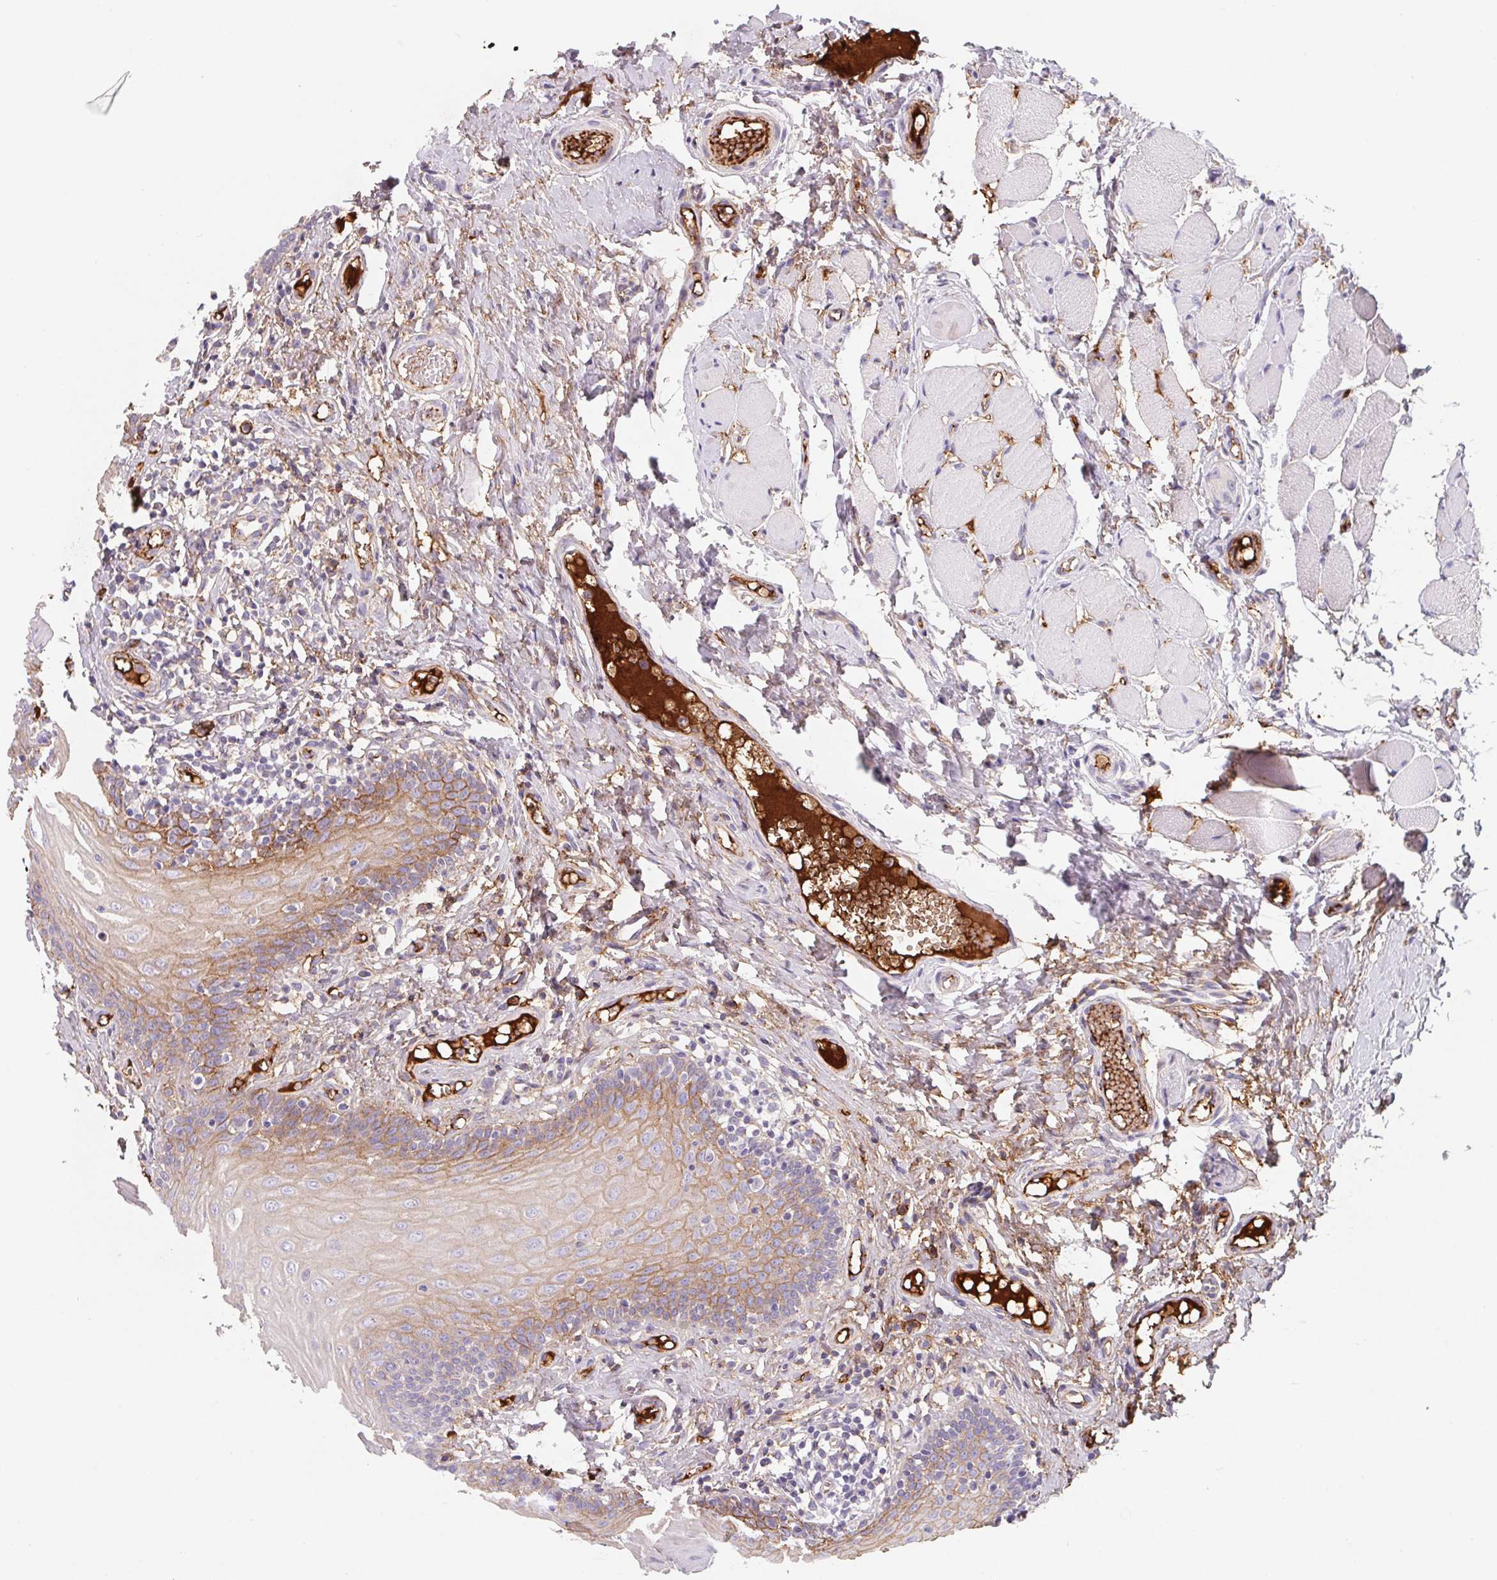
{"staining": {"intensity": "moderate", "quantity": "<25%", "location": "cytoplasmic/membranous"}, "tissue": "oral mucosa", "cell_type": "Squamous epithelial cells", "image_type": "normal", "snomed": [{"axis": "morphology", "description": "Normal tissue, NOS"}, {"axis": "topography", "description": "Oral tissue"}, {"axis": "topography", "description": "Tounge, NOS"}], "caption": "A brown stain shows moderate cytoplasmic/membranous expression of a protein in squamous epithelial cells of normal human oral mucosa. (DAB (3,3'-diaminobenzidine) = brown stain, brightfield microscopy at high magnification).", "gene": "LPA", "patient": {"sex": "female", "age": 58}}